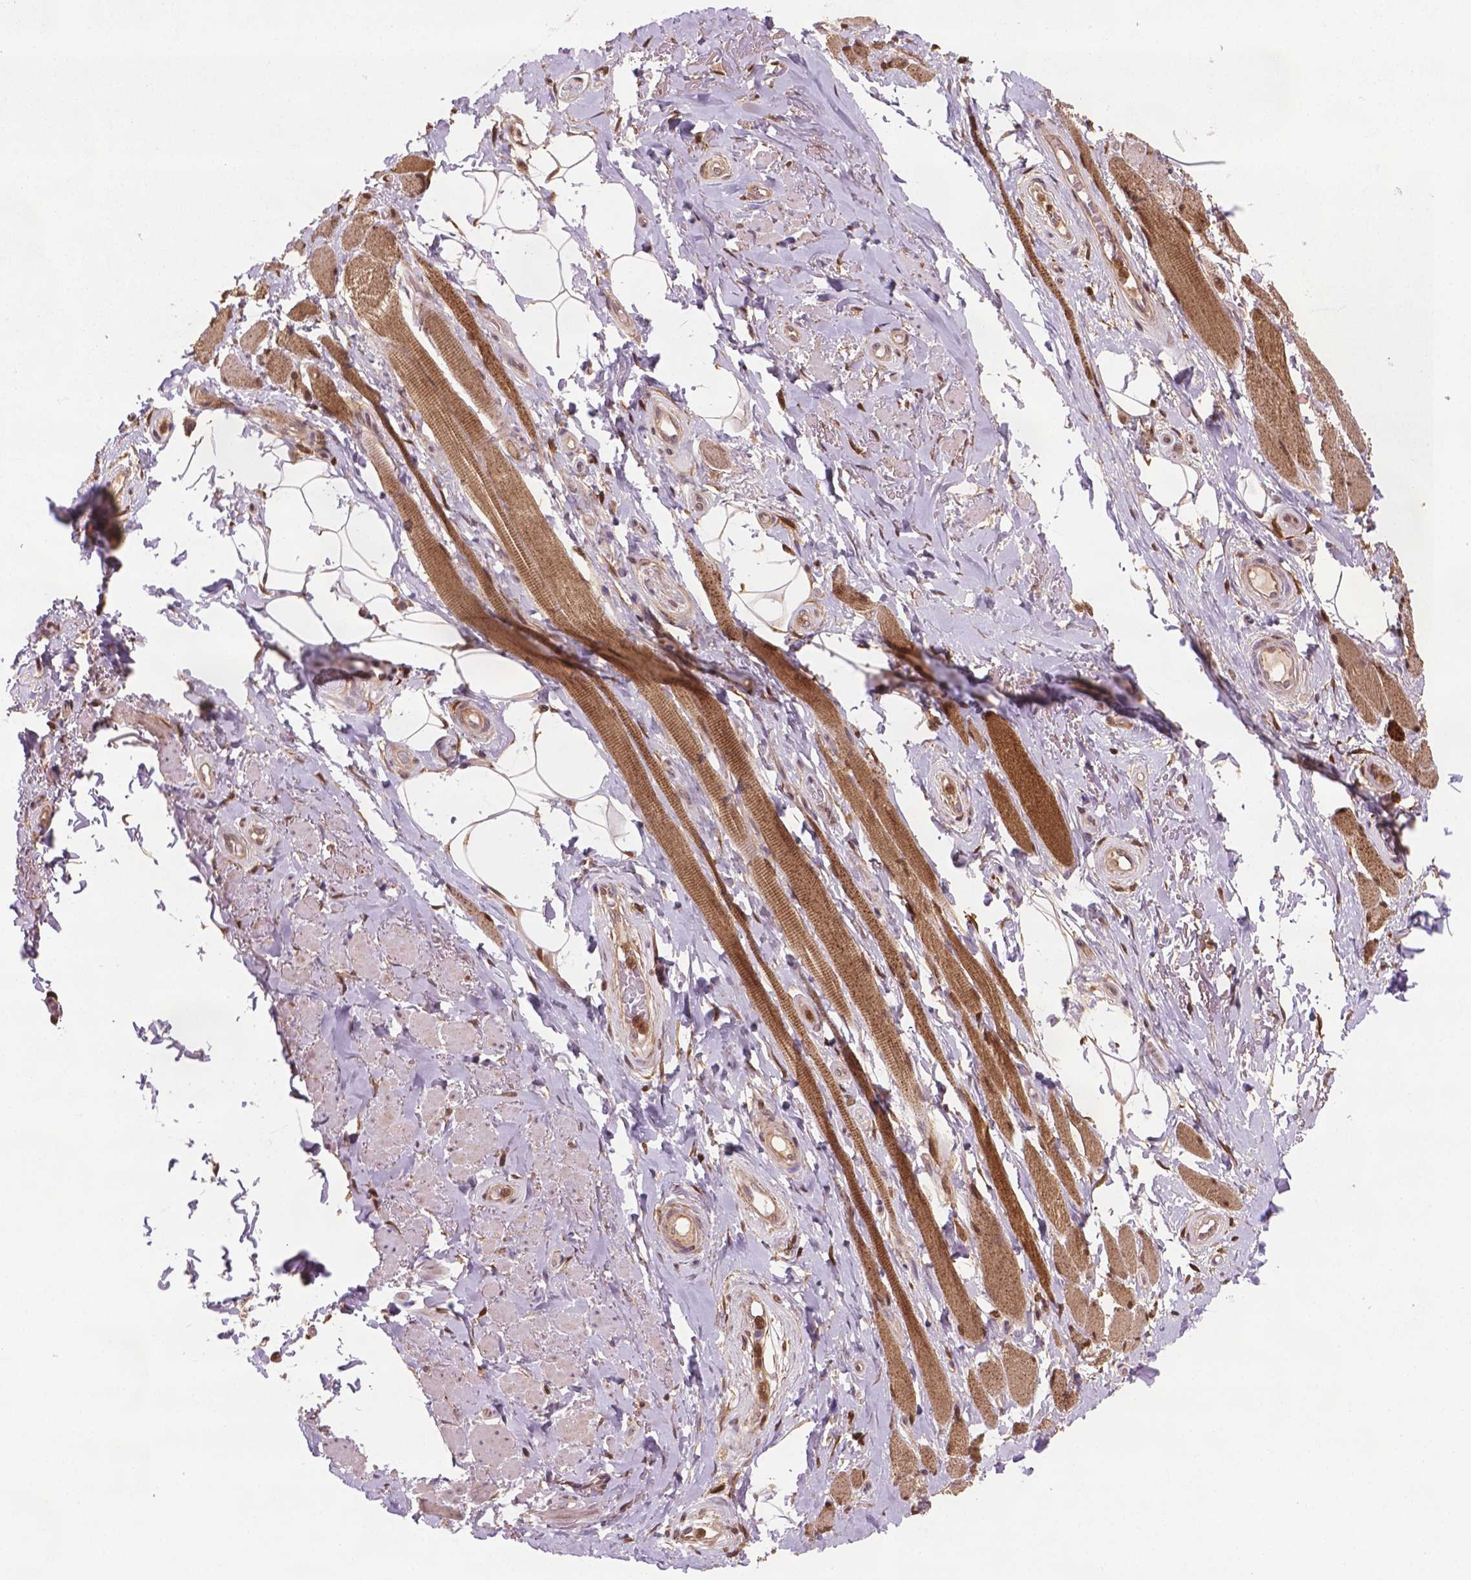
{"staining": {"intensity": "moderate", "quantity": ">75%", "location": "nuclear"}, "tissue": "adipose tissue", "cell_type": "Adipocytes", "image_type": "normal", "snomed": [{"axis": "morphology", "description": "Normal tissue, NOS"}, {"axis": "topography", "description": "Anal"}, {"axis": "topography", "description": "Peripheral nerve tissue"}], "caption": "Moderate nuclear protein expression is present in approximately >75% of adipocytes in adipose tissue. (DAB (3,3'-diaminobenzidine) IHC with brightfield microscopy, high magnification).", "gene": "PLIN3", "patient": {"sex": "male", "age": 53}}